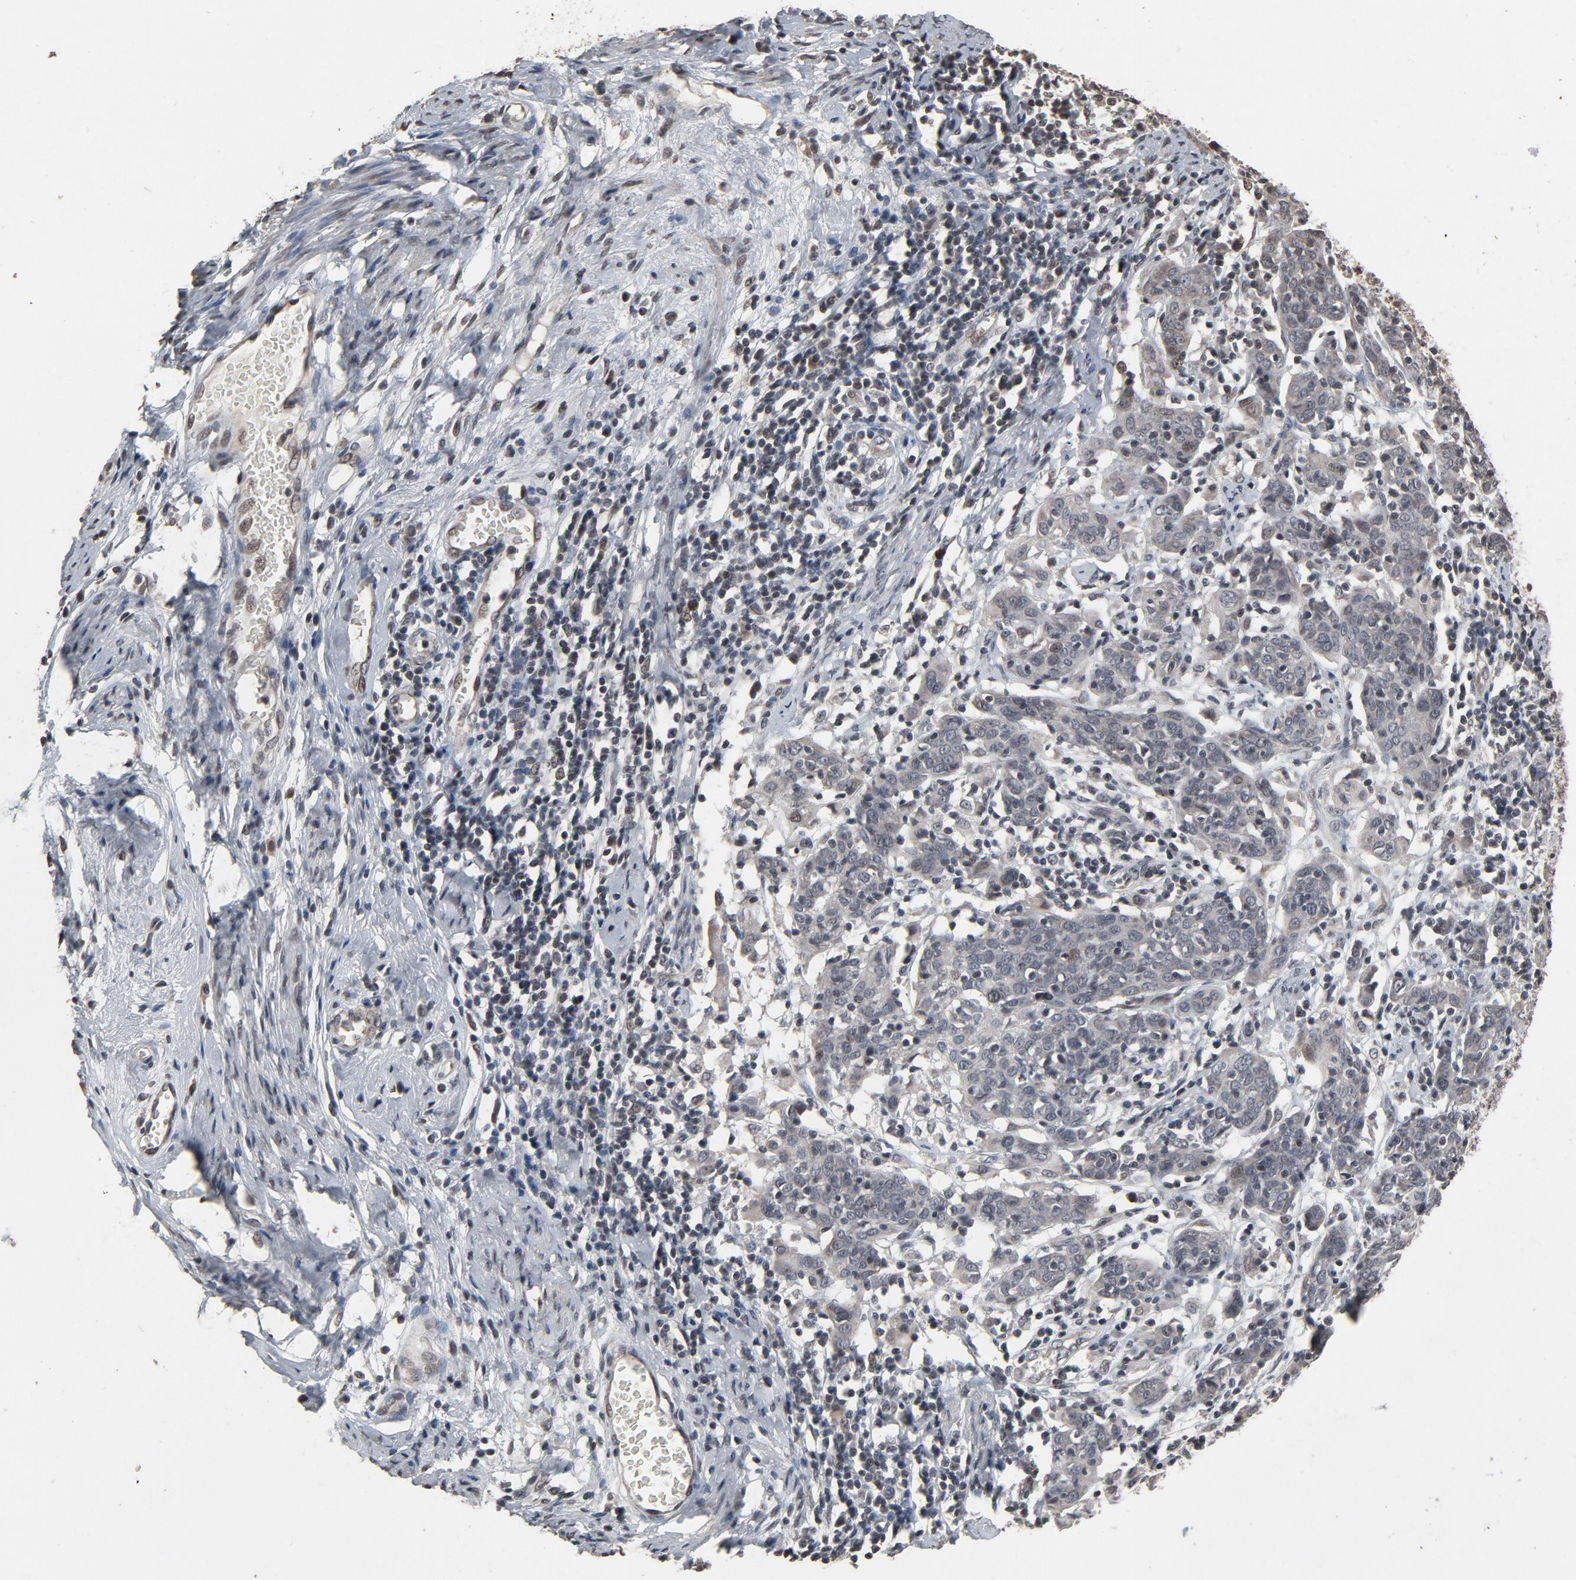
{"staining": {"intensity": "weak", "quantity": "<25%", "location": "cytoplasmic/membranous"}, "tissue": "cervical cancer", "cell_type": "Tumor cells", "image_type": "cancer", "snomed": [{"axis": "morphology", "description": "Normal tissue, NOS"}, {"axis": "morphology", "description": "Squamous cell carcinoma, NOS"}, {"axis": "topography", "description": "Cervix"}], "caption": "Immunohistochemistry image of neoplastic tissue: cervical cancer stained with DAB (3,3'-diaminobenzidine) demonstrates no significant protein positivity in tumor cells.", "gene": "POM121", "patient": {"sex": "female", "age": 67}}